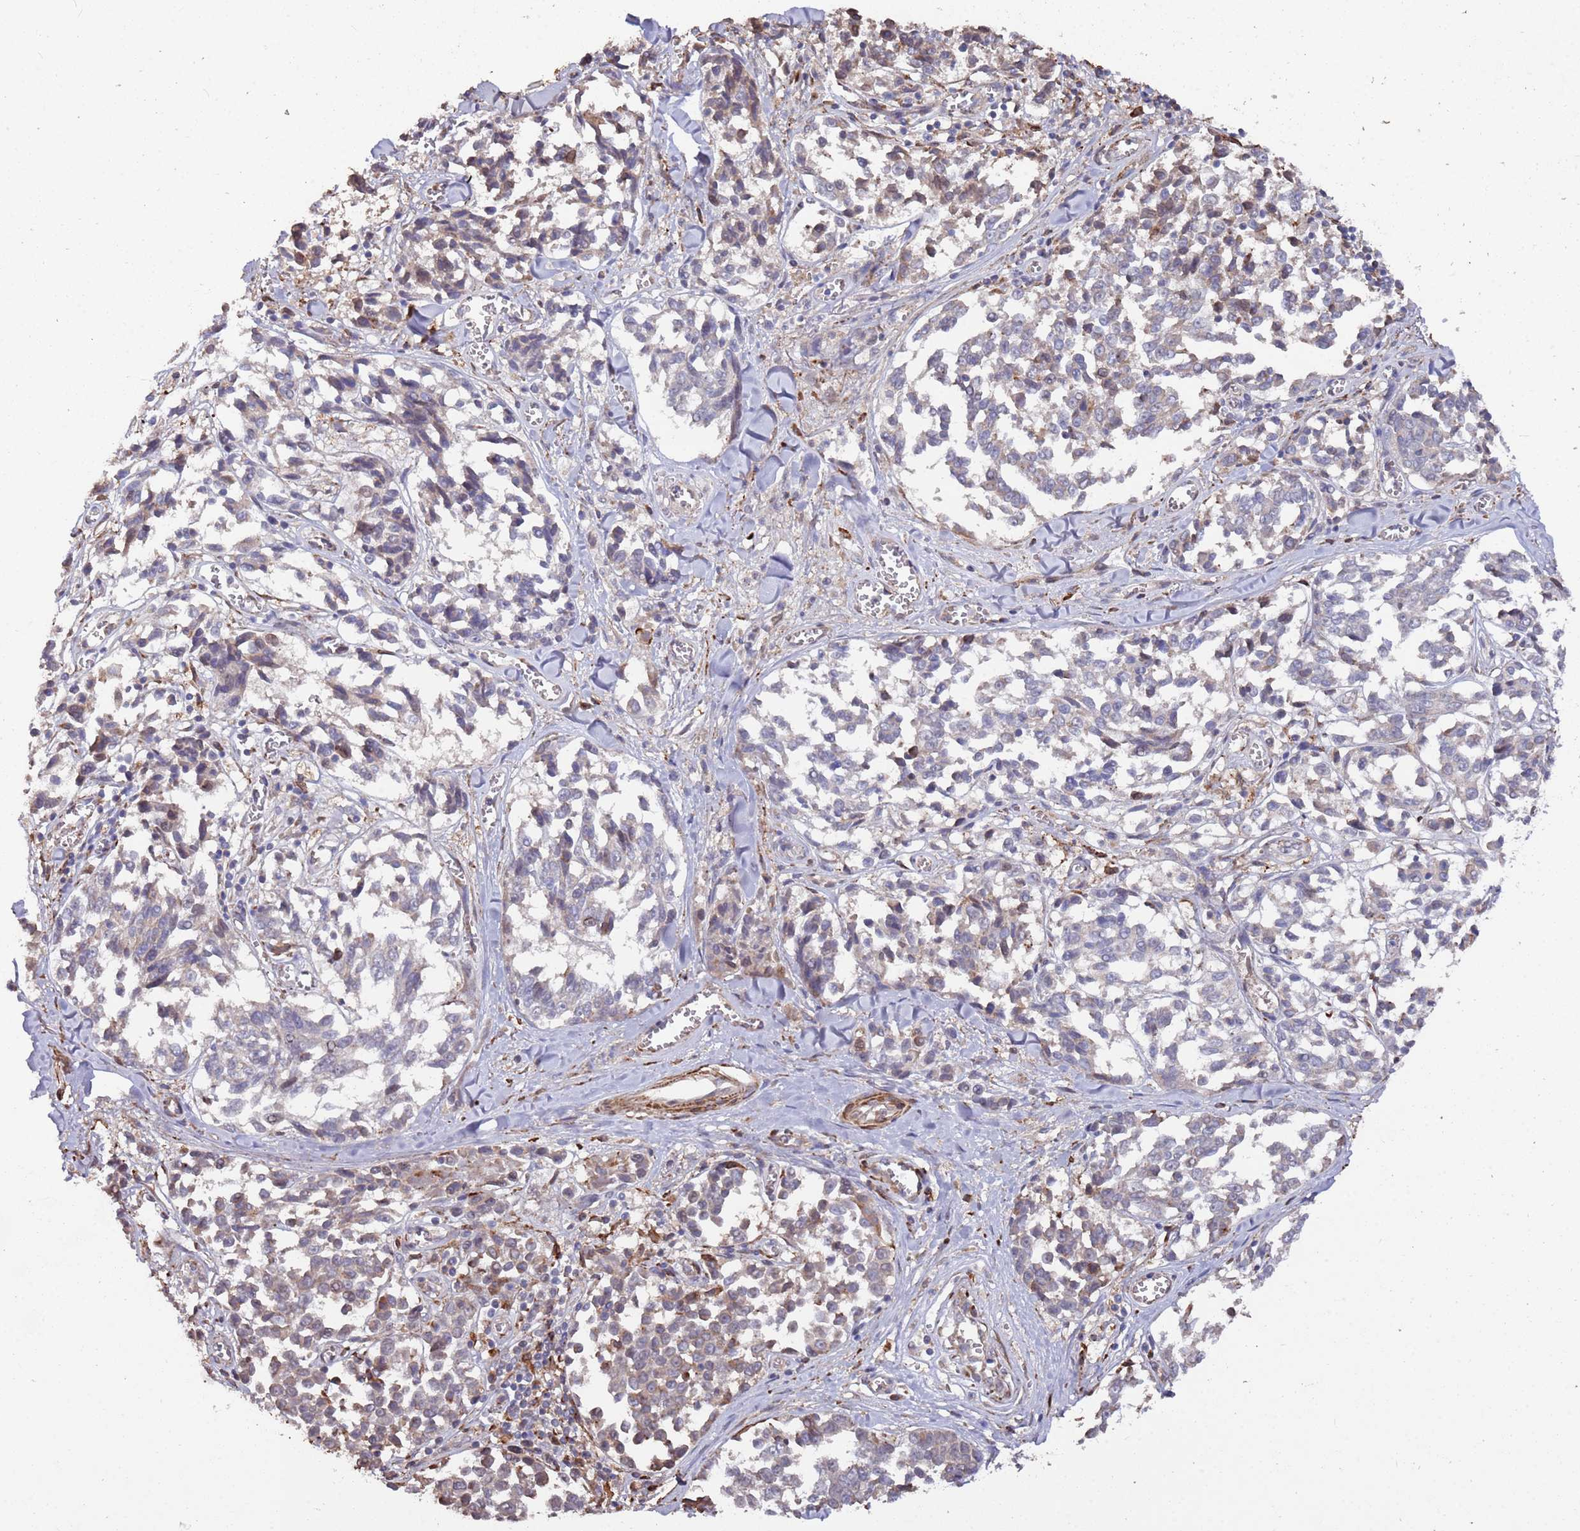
{"staining": {"intensity": "weak", "quantity": "<25%", "location": "cytoplasmic/membranous"}, "tissue": "melanoma", "cell_type": "Tumor cells", "image_type": "cancer", "snomed": [{"axis": "morphology", "description": "Malignant melanoma, NOS"}, {"axis": "topography", "description": "Skin"}], "caption": "Micrograph shows no significant protein positivity in tumor cells of malignant melanoma.", "gene": "LACC1", "patient": {"sex": "female", "age": 64}}